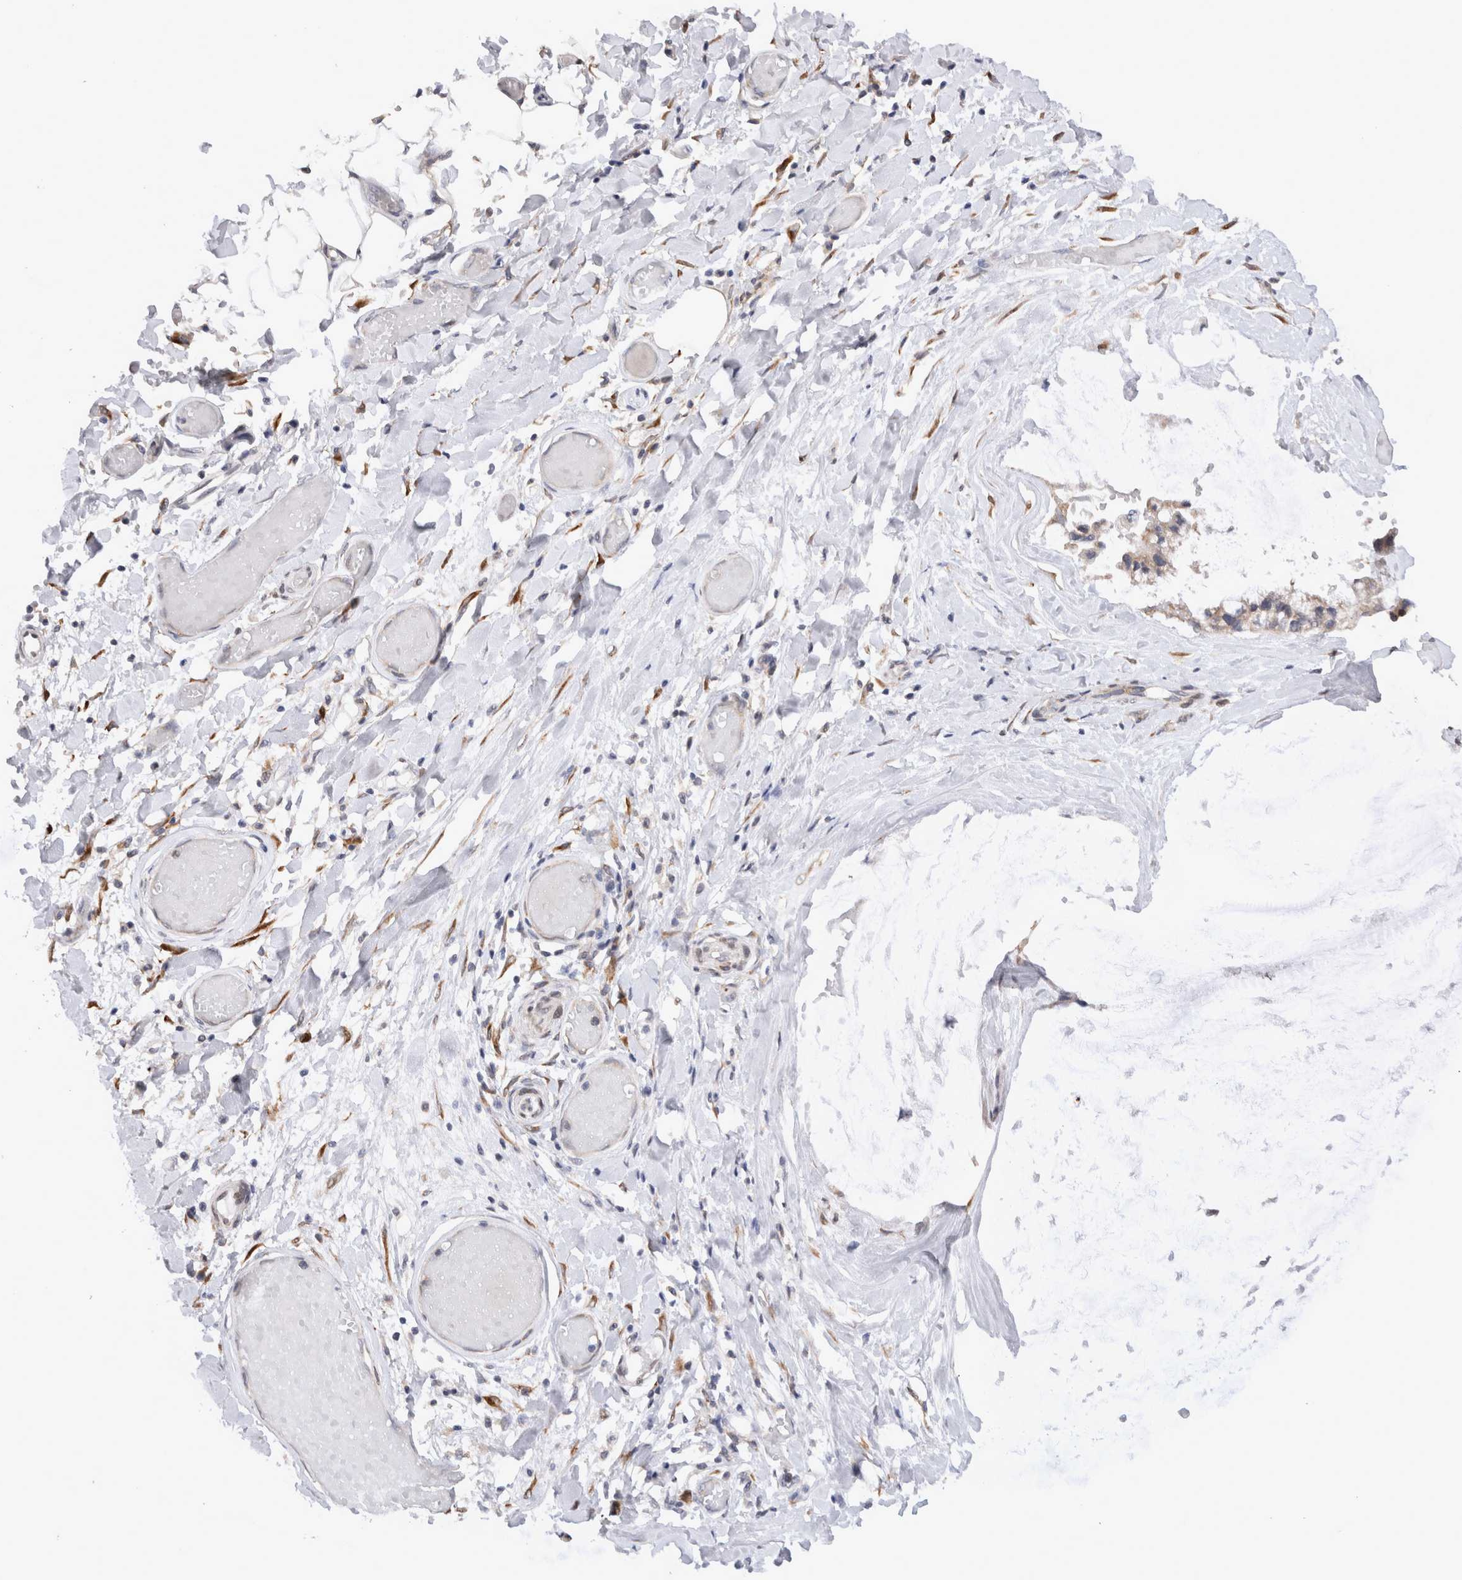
{"staining": {"intensity": "weak", "quantity": "<25%", "location": "cytoplasmic/membranous"}, "tissue": "ovarian cancer", "cell_type": "Tumor cells", "image_type": "cancer", "snomed": [{"axis": "morphology", "description": "Cystadenocarcinoma, mucinous, NOS"}, {"axis": "topography", "description": "Ovary"}], "caption": "This is an IHC photomicrograph of ovarian cancer. There is no expression in tumor cells.", "gene": "VCPIP1", "patient": {"sex": "female", "age": 39}}